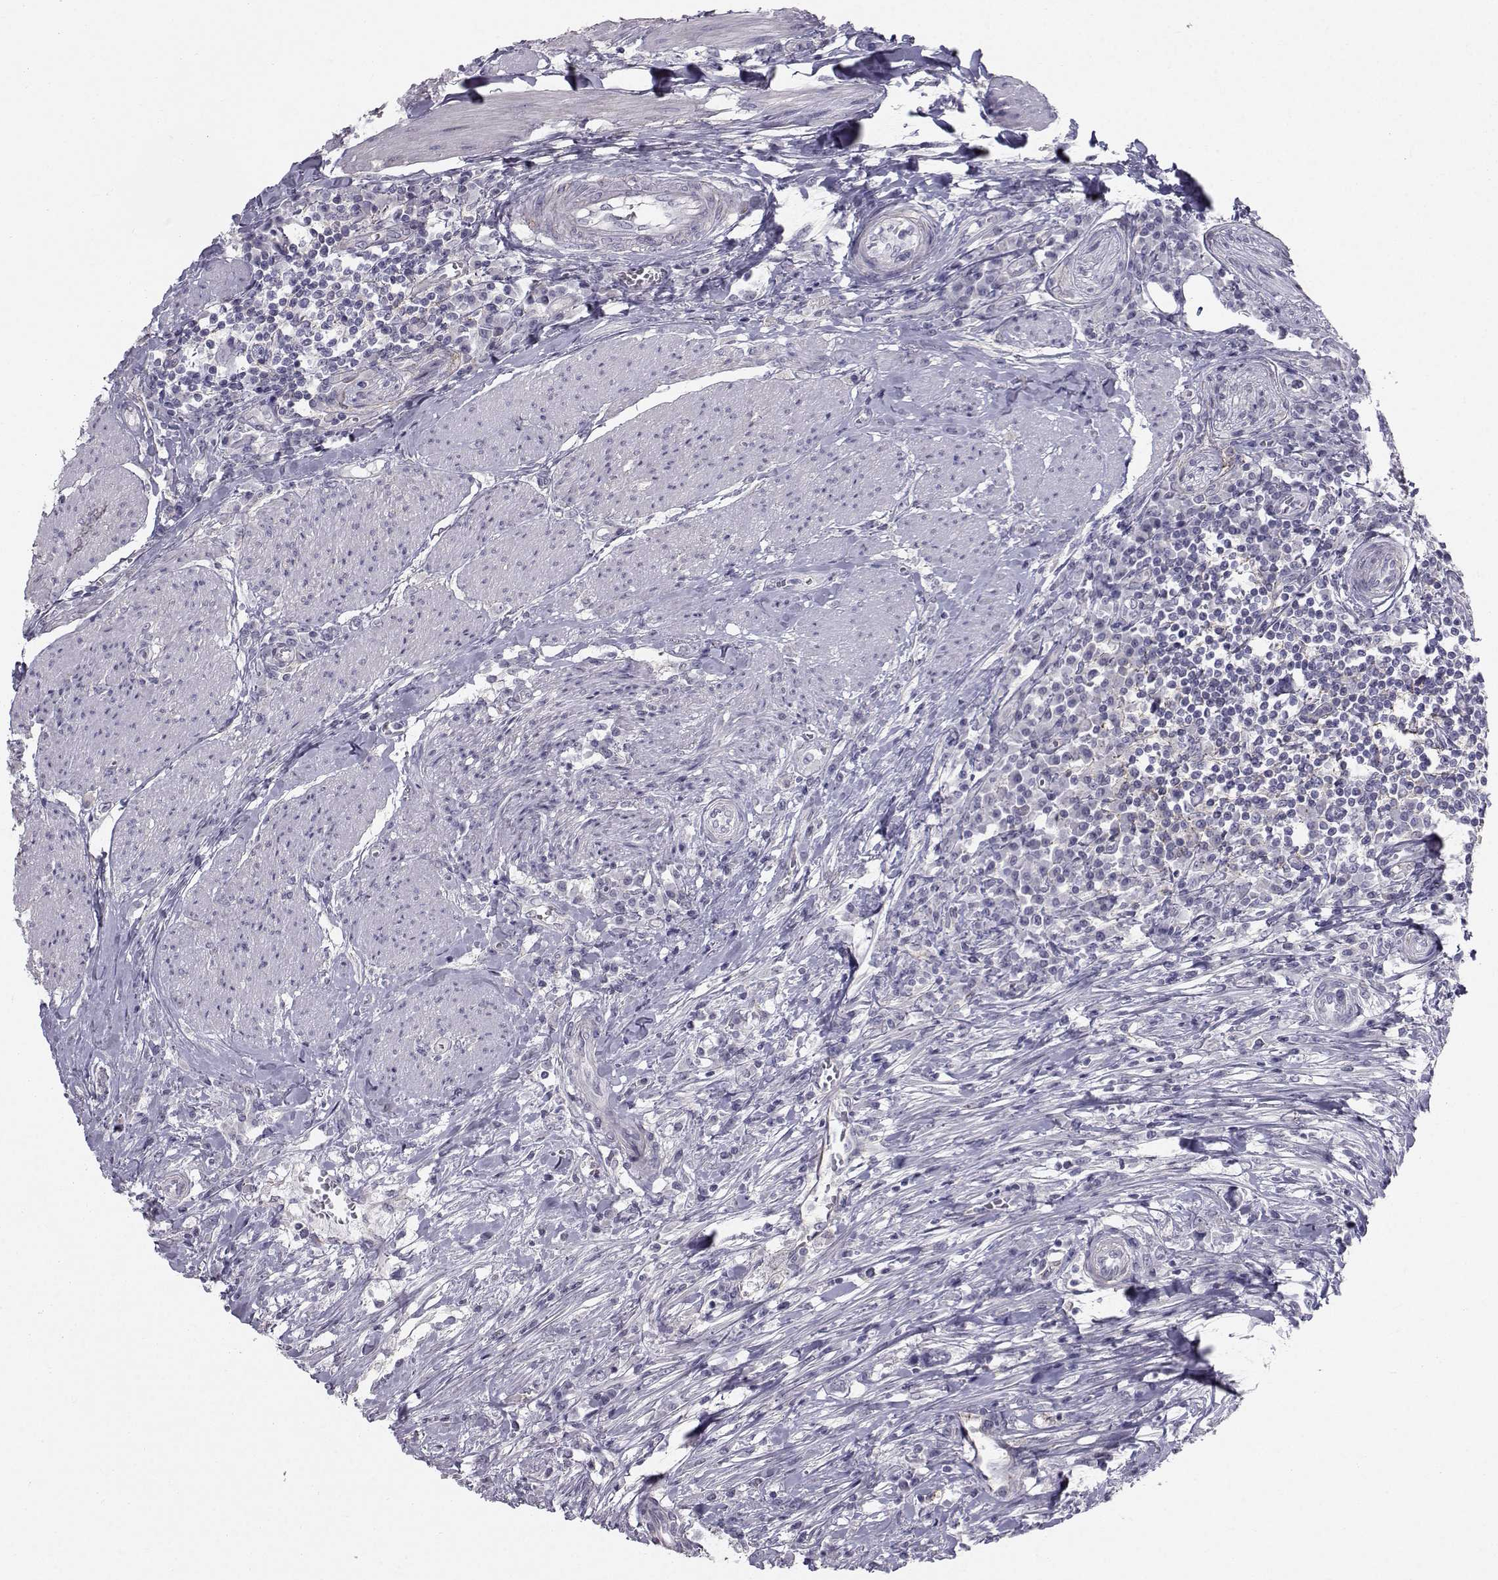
{"staining": {"intensity": "negative", "quantity": "none", "location": "none"}, "tissue": "urothelial cancer", "cell_type": "Tumor cells", "image_type": "cancer", "snomed": [{"axis": "morphology", "description": "Urothelial carcinoma, NOS"}, {"axis": "morphology", "description": "Urothelial carcinoma, High grade"}, {"axis": "topography", "description": "Urinary bladder"}], "caption": "DAB (3,3'-diaminobenzidine) immunohistochemical staining of urothelial cancer reveals no significant positivity in tumor cells.", "gene": "SPDYE4", "patient": {"sex": "male", "age": 63}}